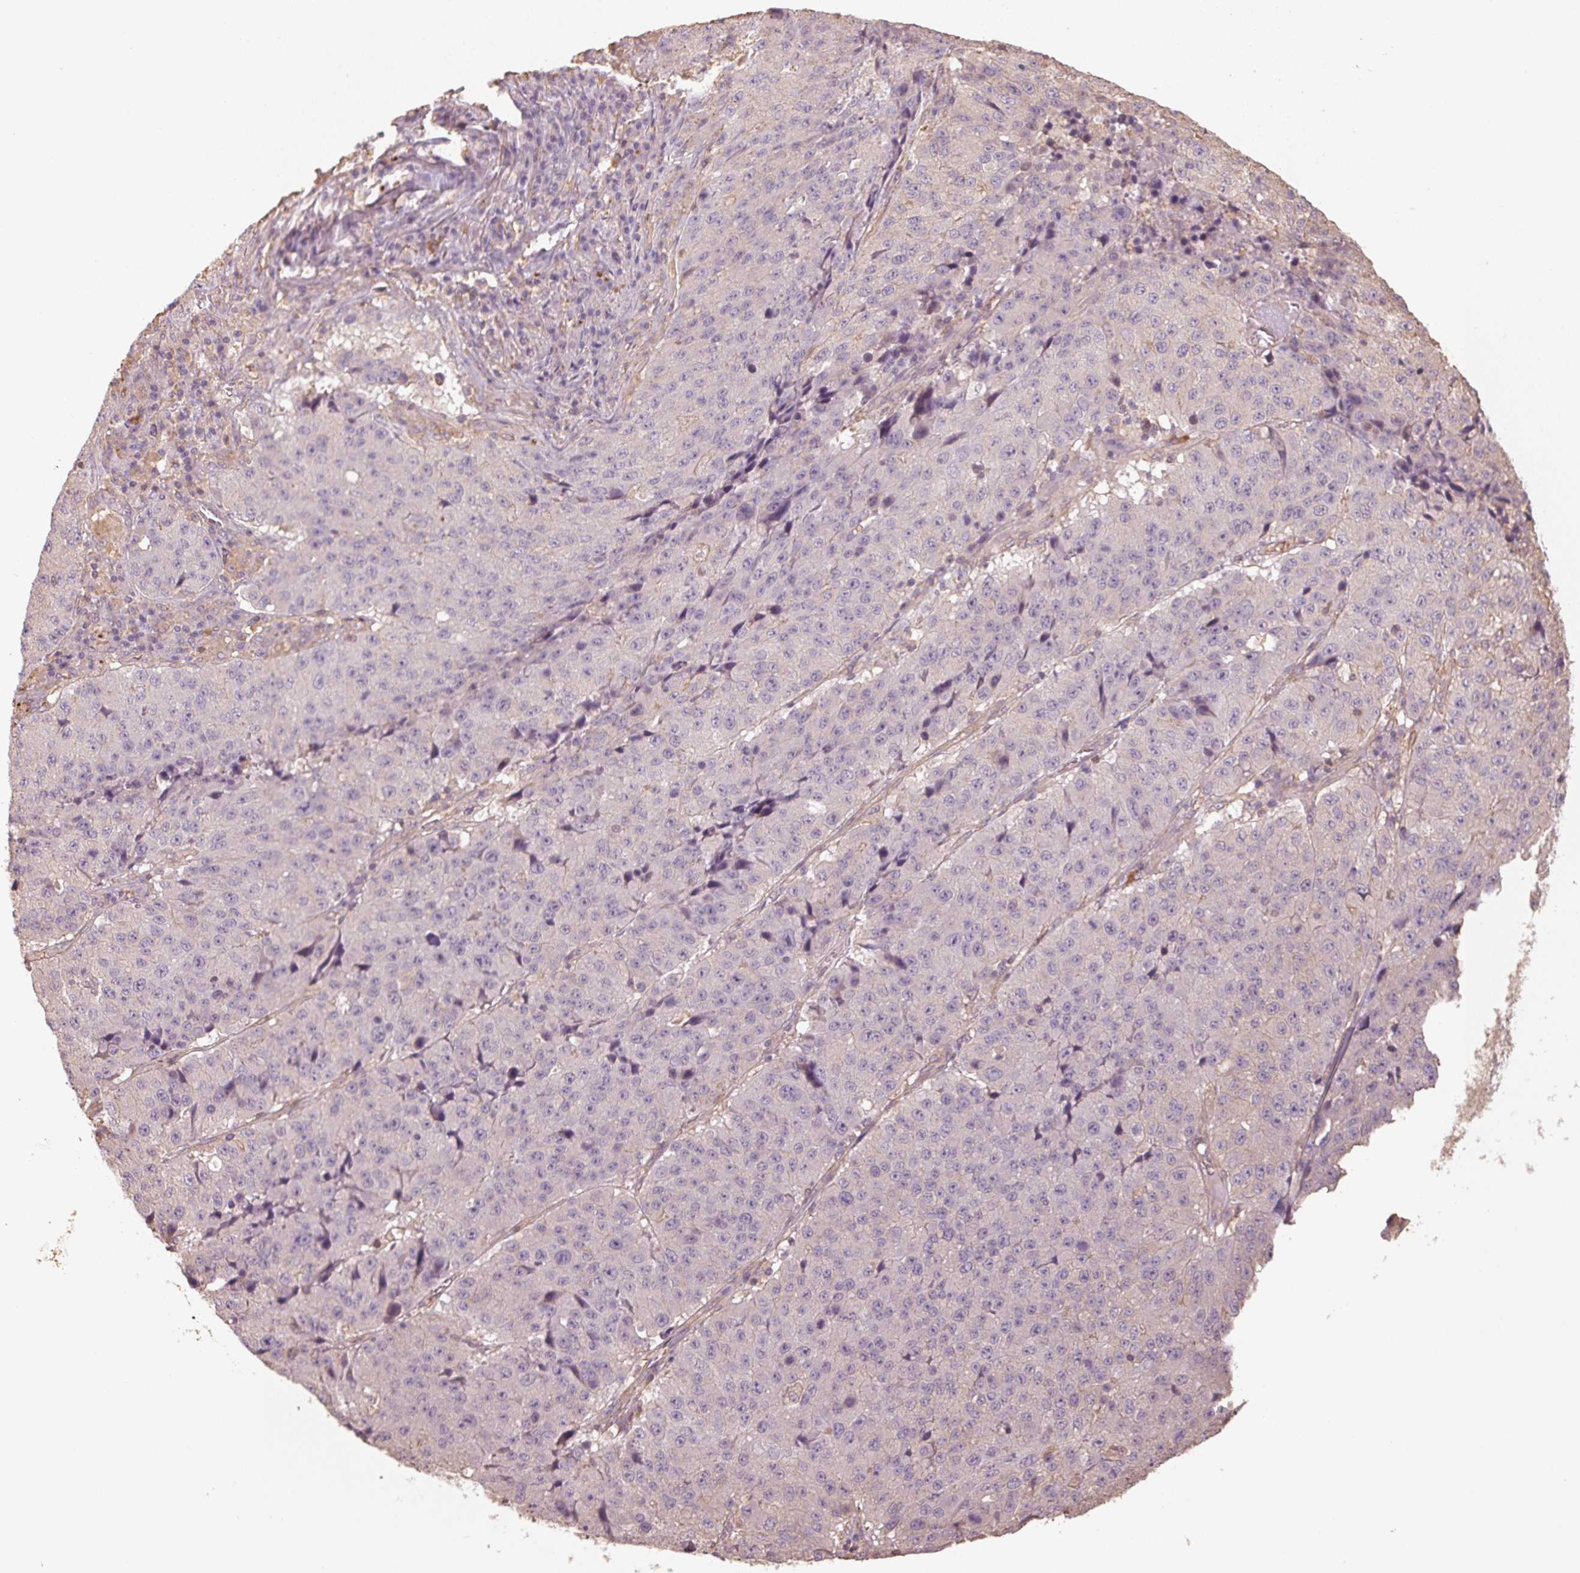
{"staining": {"intensity": "weak", "quantity": "<25%", "location": "cytoplasmic/membranous"}, "tissue": "stomach cancer", "cell_type": "Tumor cells", "image_type": "cancer", "snomed": [{"axis": "morphology", "description": "Adenocarcinoma, NOS"}, {"axis": "topography", "description": "Stomach"}], "caption": "Tumor cells show no significant protein staining in stomach cancer (adenocarcinoma).", "gene": "QDPR", "patient": {"sex": "male", "age": 71}}